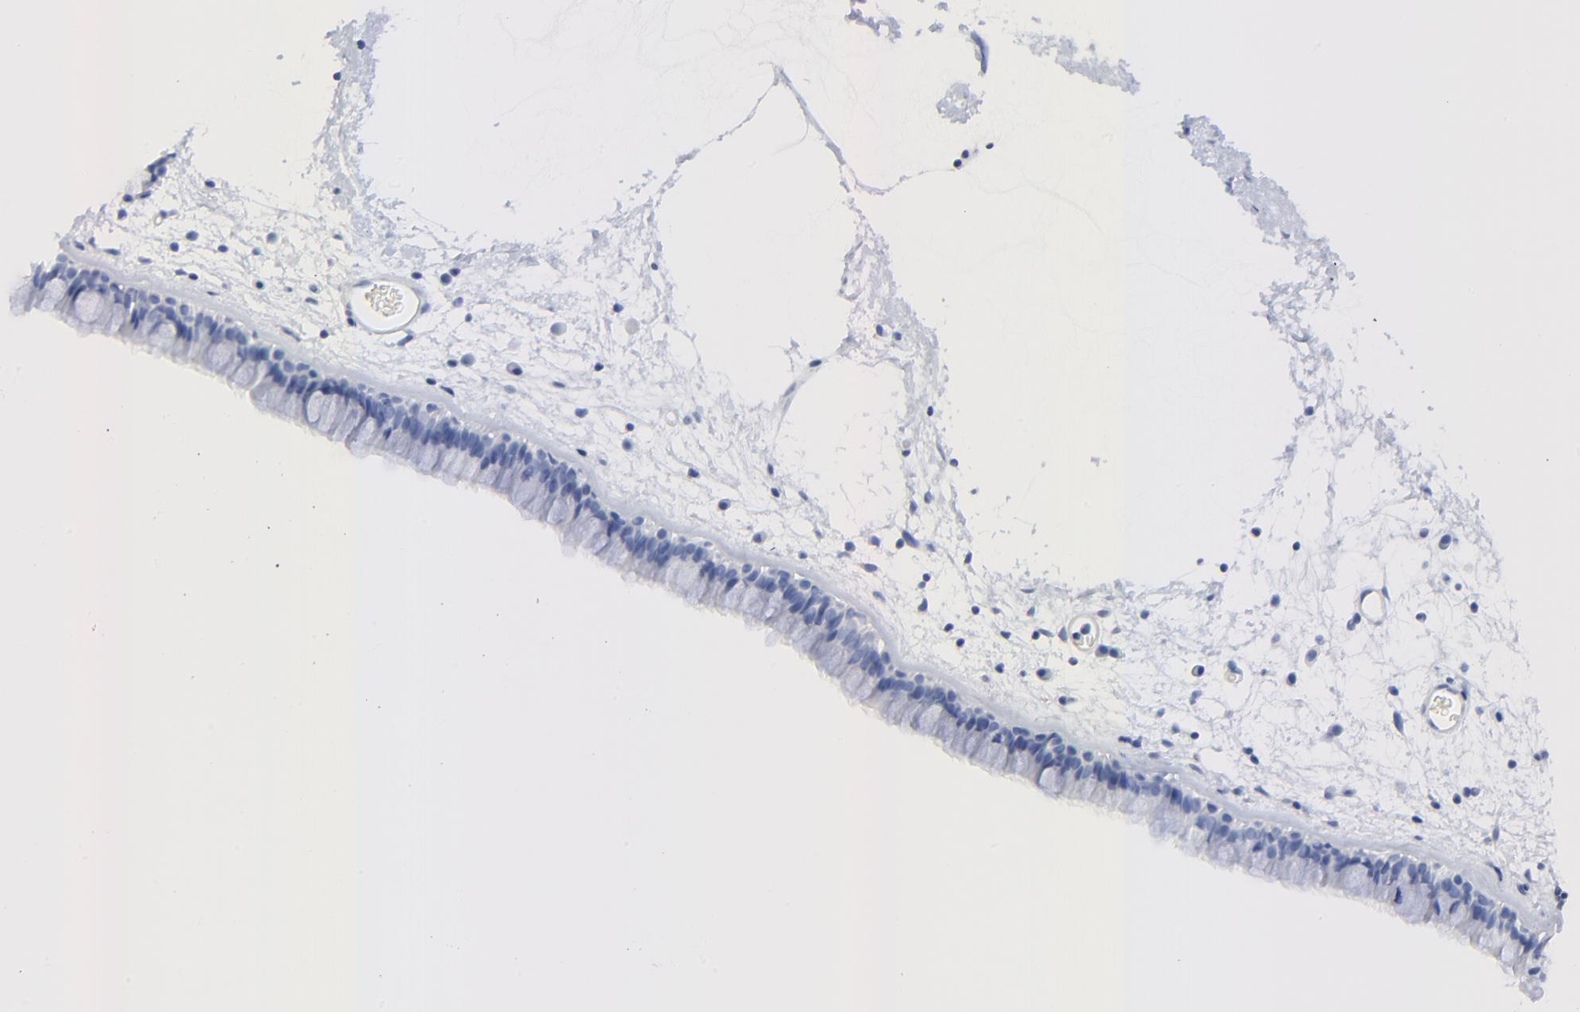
{"staining": {"intensity": "negative", "quantity": "none", "location": "none"}, "tissue": "nasopharynx", "cell_type": "Respiratory epithelial cells", "image_type": "normal", "snomed": [{"axis": "morphology", "description": "Normal tissue, NOS"}, {"axis": "morphology", "description": "Inflammation, NOS"}, {"axis": "topography", "description": "Nasopharynx"}], "caption": "There is no significant expression in respiratory epithelial cells of nasopharynx. Brightfield microscopy of immunohistochemistry stained with DAB (brown) and hematoxylin (blue), captured at high magnification.", "gene": "CAV1", "patient": {"sex": "male", "age": 48}}